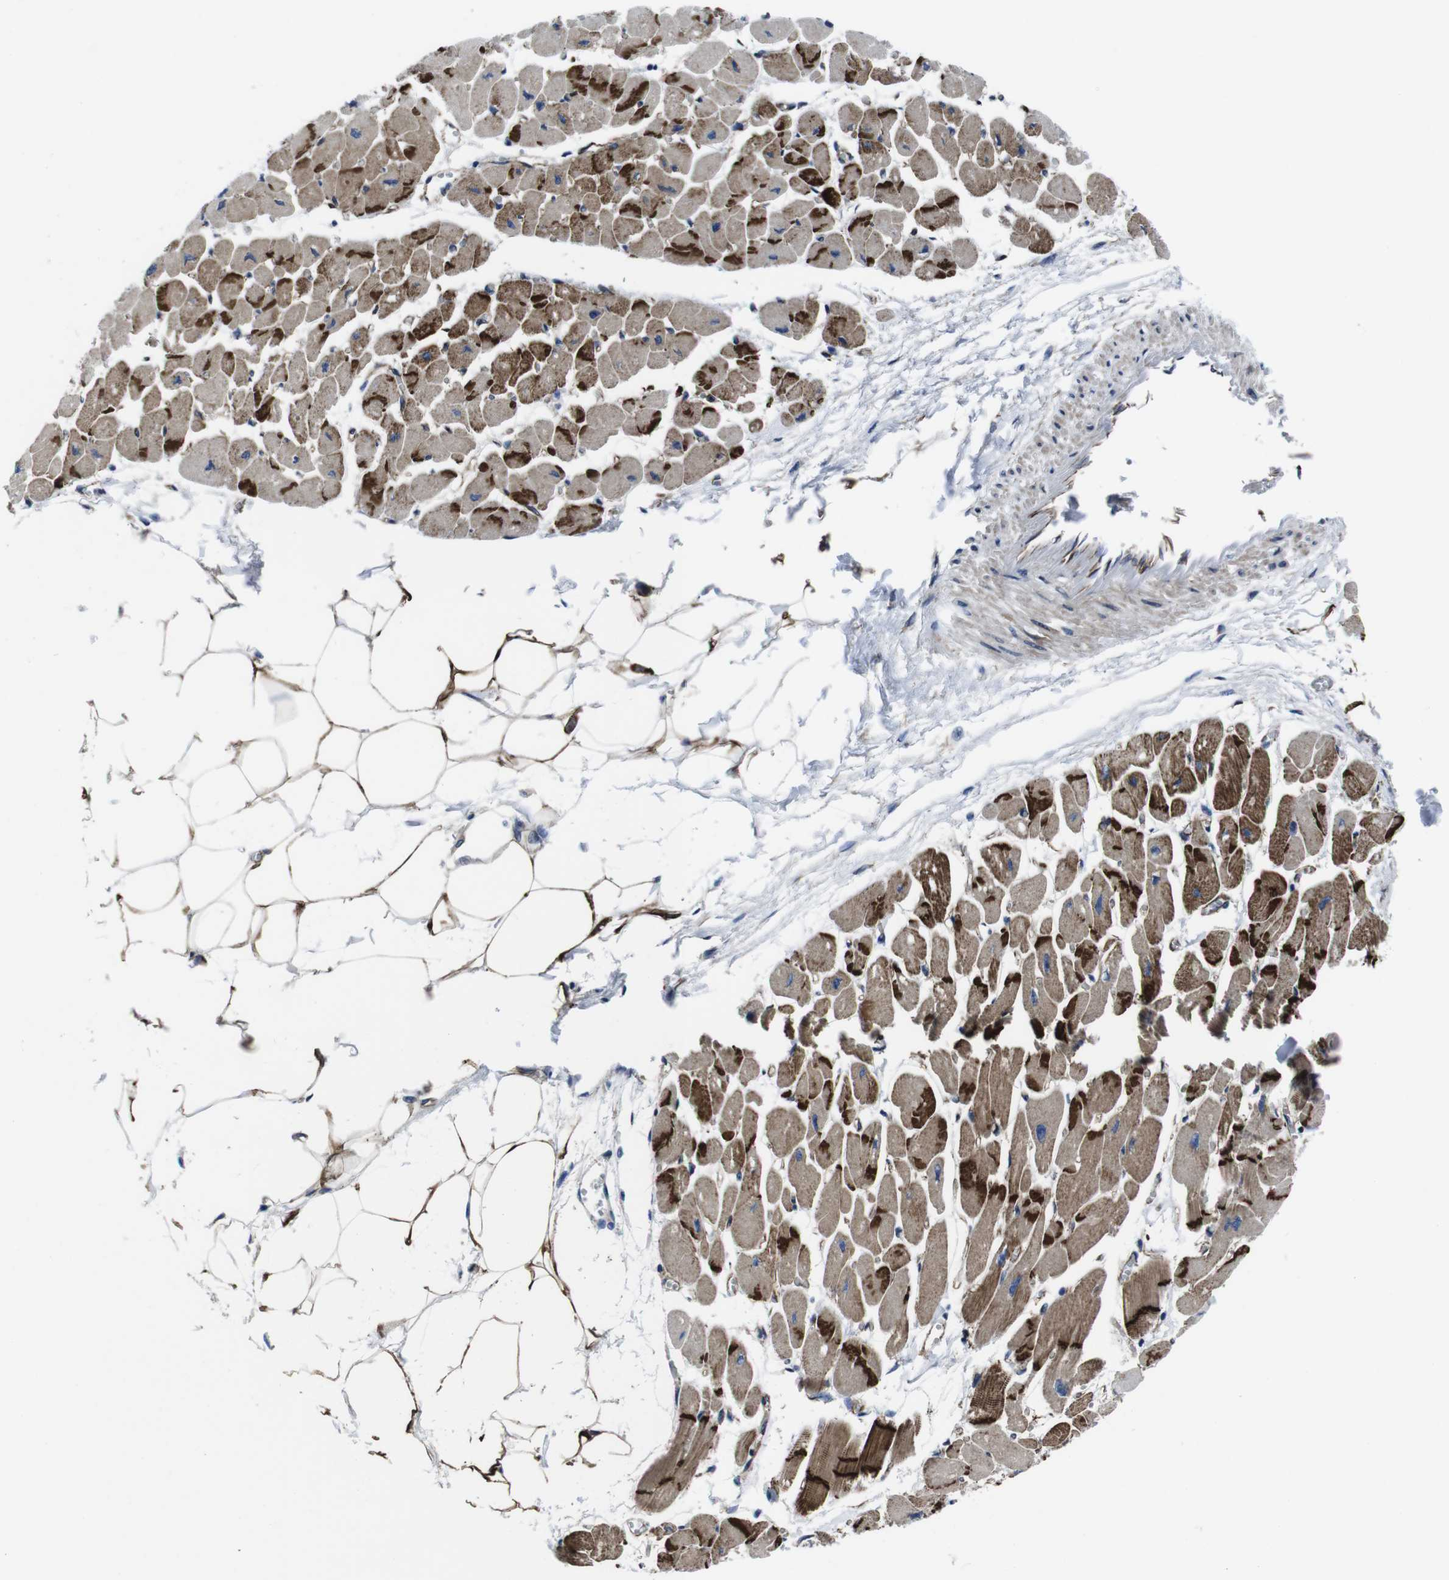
{"staining": {"intensity": "strong", "quantity": ">75%", "location": "cytoplasmic/membranous"}, "tissue": "heart muscle", "cell_type": "Cardiomyocytes", "image_type": "normal", "snomed": [{"axis": "morphology", "description": "Normal tissue, NOS"}, {"axis": "topography", "description": "Heart"}], "caption": "Cardiomyocytes demonstrate strong cytoplasmic/membranous expression in approximately >75% of cells in benign heart muscle. (Brightfield microscopy of DAB IHC at high magnification).", "gene": "NUMB", "patient": {"sex": "female", "age": 54}}